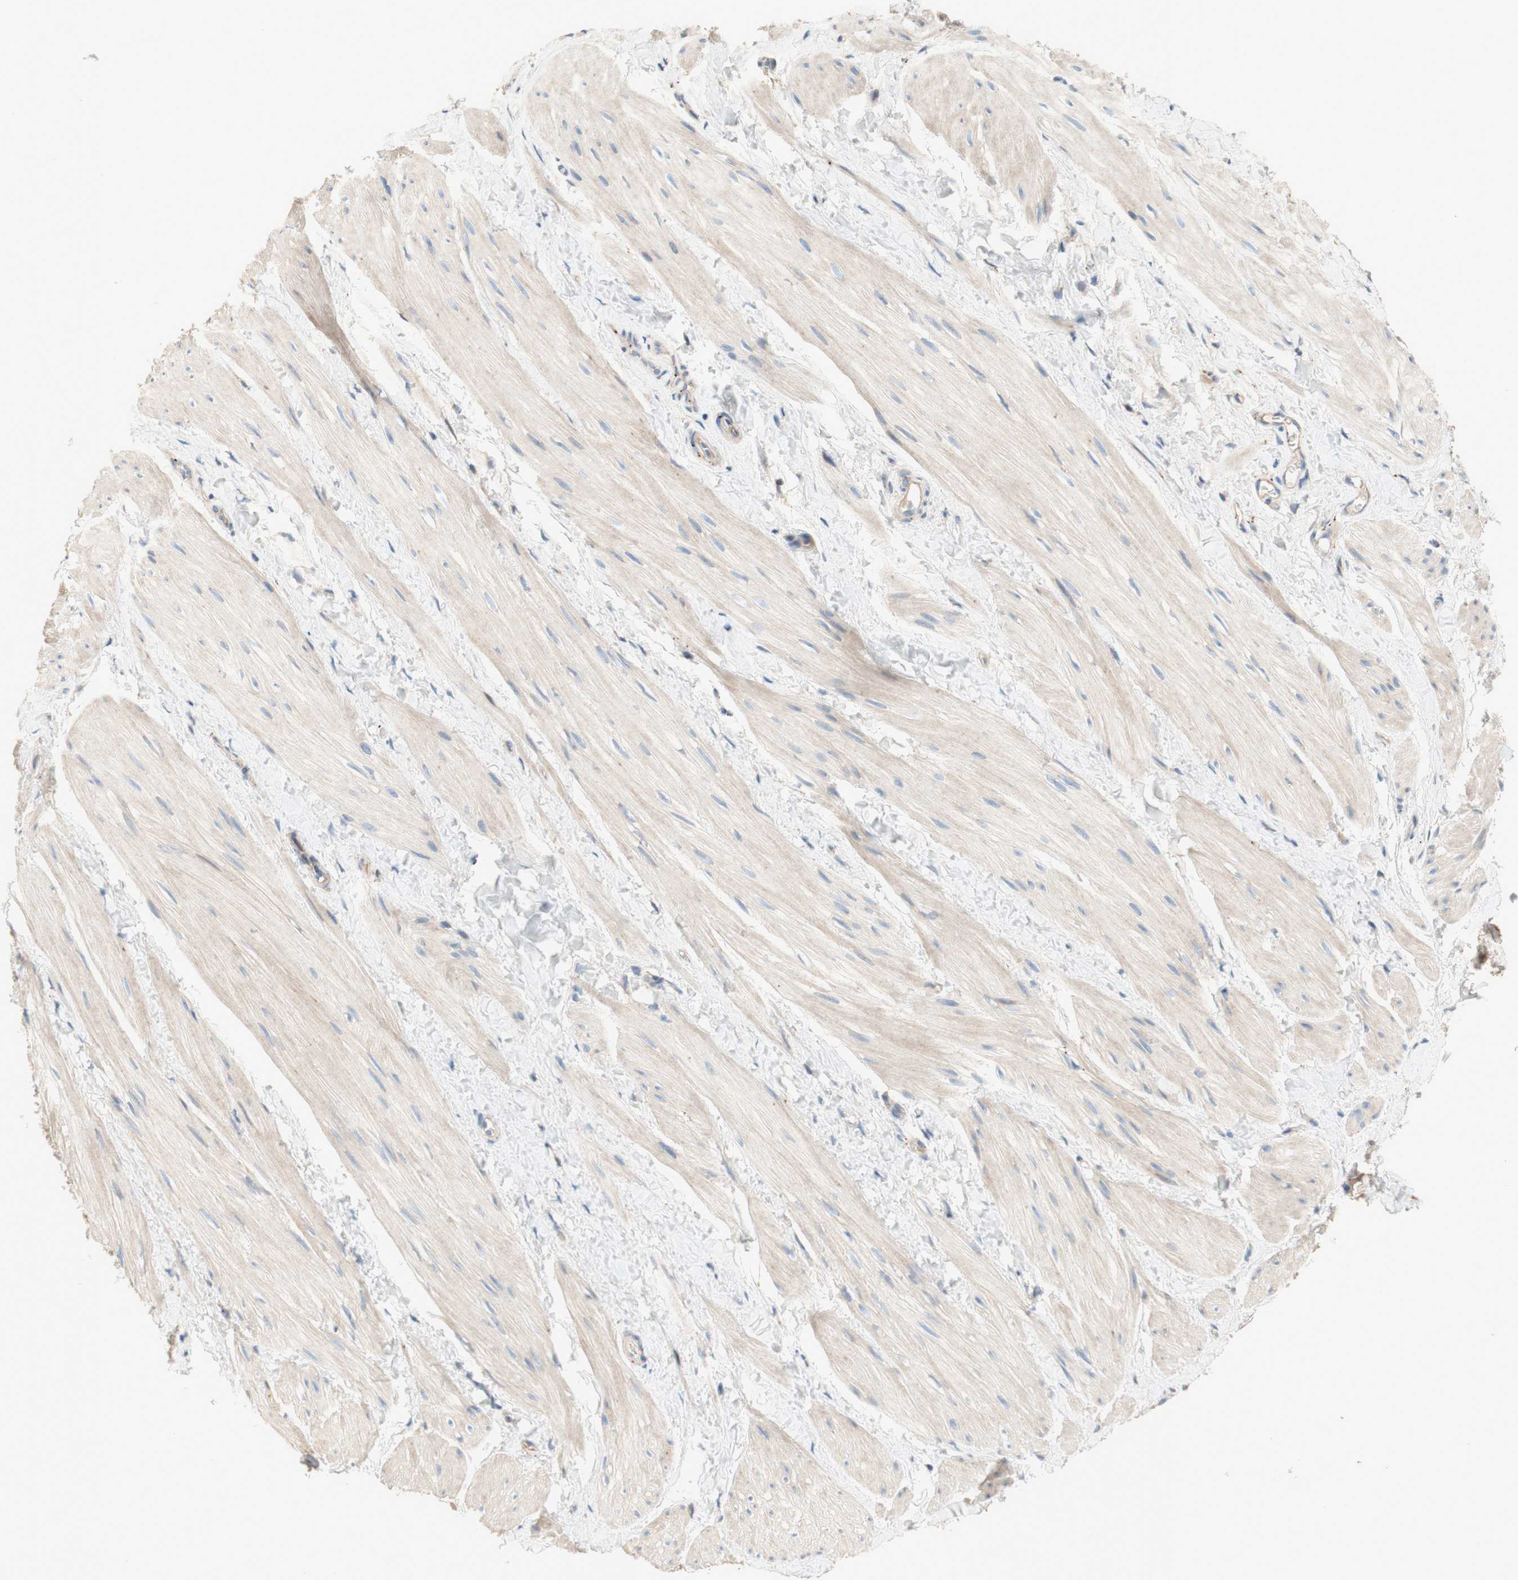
{"staining": {"intensity": "weak", "quantity": ">75%", "location": "cytoplasmic/membranous"}, "tissue": "smooth muscle", "cell_type": "Smooth muscle cells", "image_type": "normal", "snomed": [{"axis": "morphology", "description": "Normal tissue, NOS"}, {"axis": "topography", "description": "Smooth muscle"}], "caption": "Smooth muscle cells show low levels of weak cytoplasmic/membranous expression in approximately >75% of cells in normal human smooth muscle. Immunohistochemistry stains the protein of interest in brown and the nuclei are stained blue.", "gene": "PTPN21", "patient": {"sex": "male", "age": 16}}